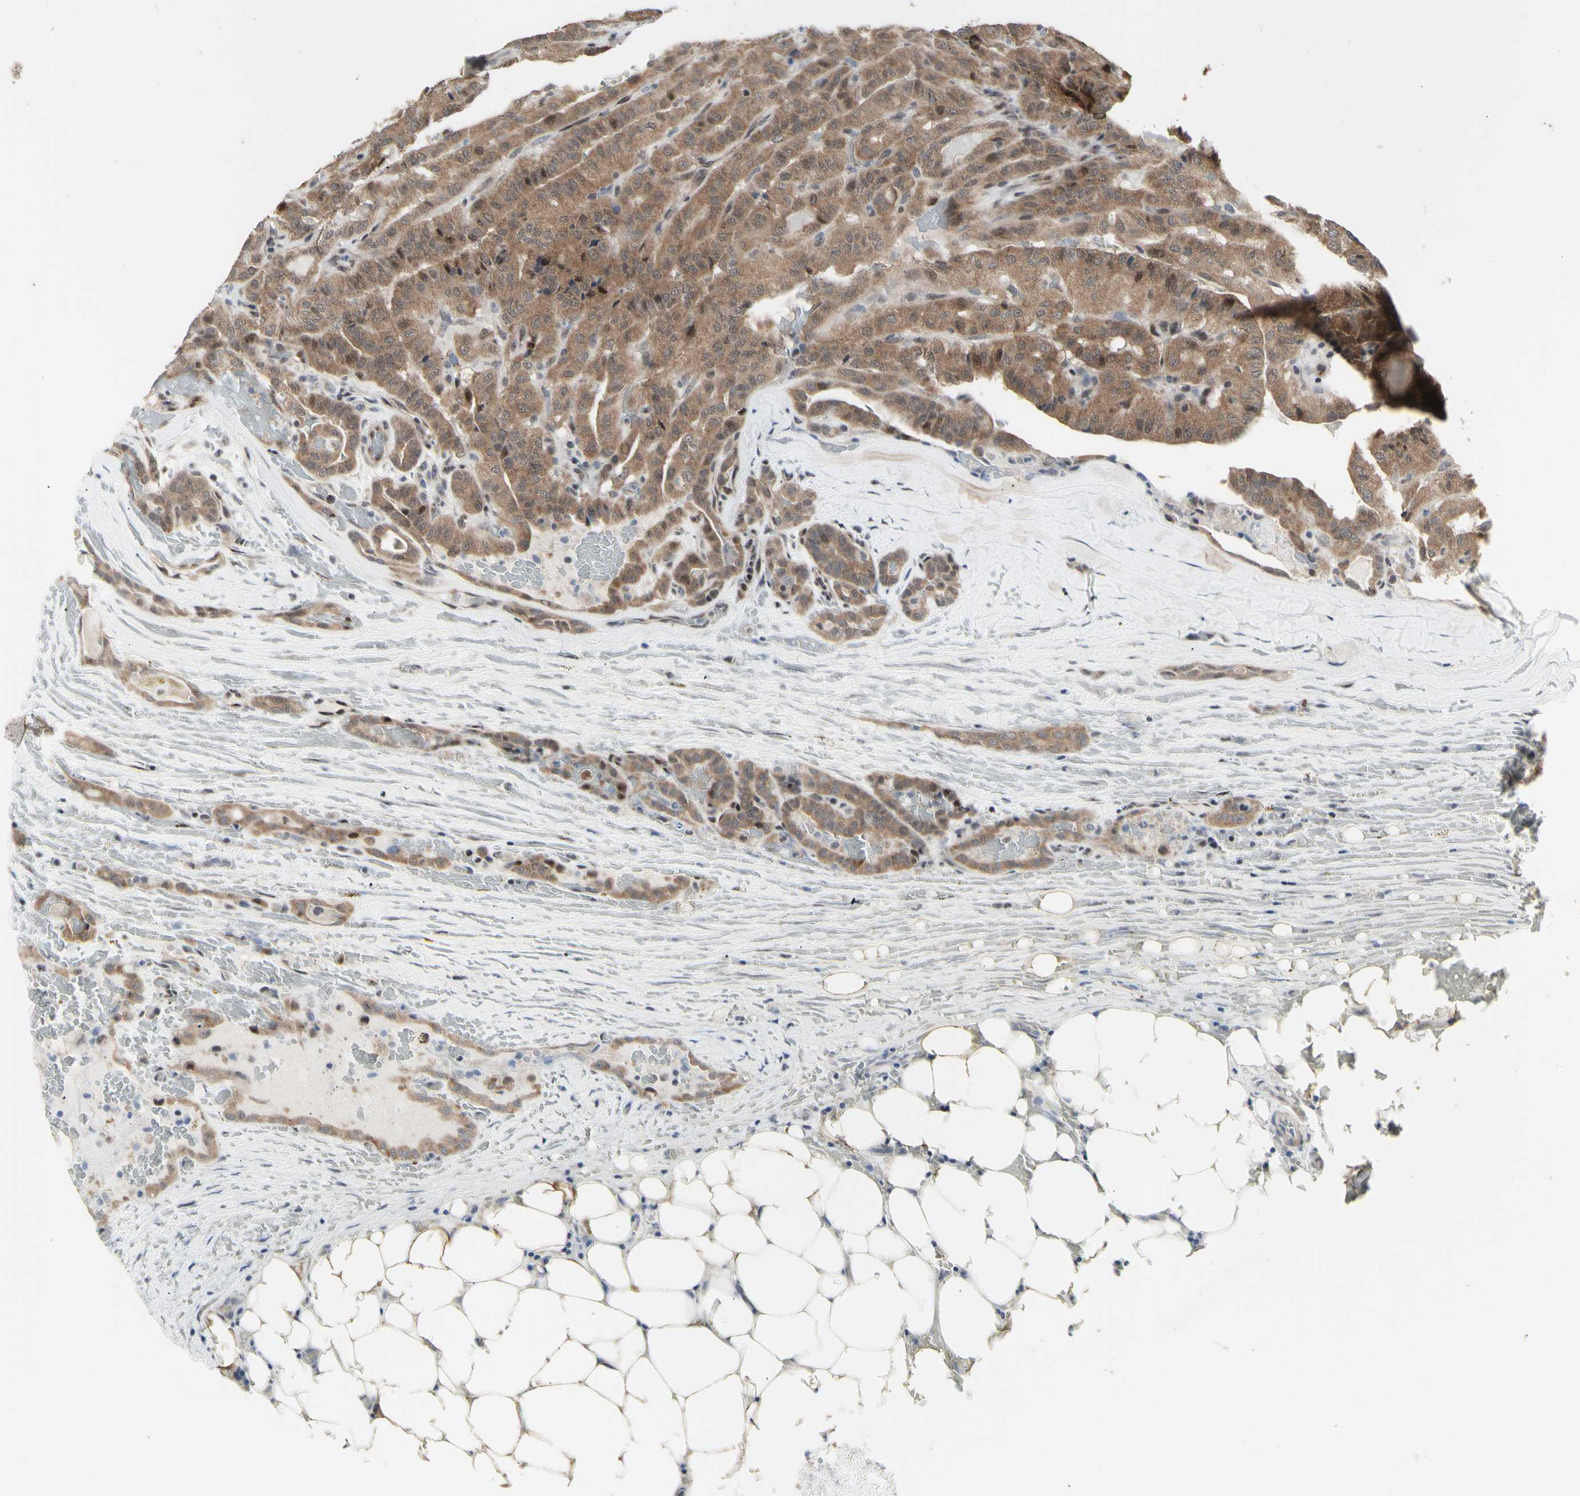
{"staining": {"intensity": "moderate", "quantity": ">75%", "location": "cytoplasmic/membranous"}, "tissue": "head and neck cancer", "cell_type": "Tumor cells", "image_type": "cancer", "snomed": [{"axis": "morphology", "description": "Squamous cell carcinoma, NOS"}, {"axis": "topography", "description": "Oral tissue"}, {"axis": "topography", "description": "Head-Neck"}], "caption": "There is medium levels of moderate cytoplasmic/membranous staining in tumor cells of head and neck cancer (squamous cell carcinoma), as demonstrated by immunohistochemical staining (brown color).", "gene": "DHRS7B", "patient": {"sex": "female", "age": 50}}